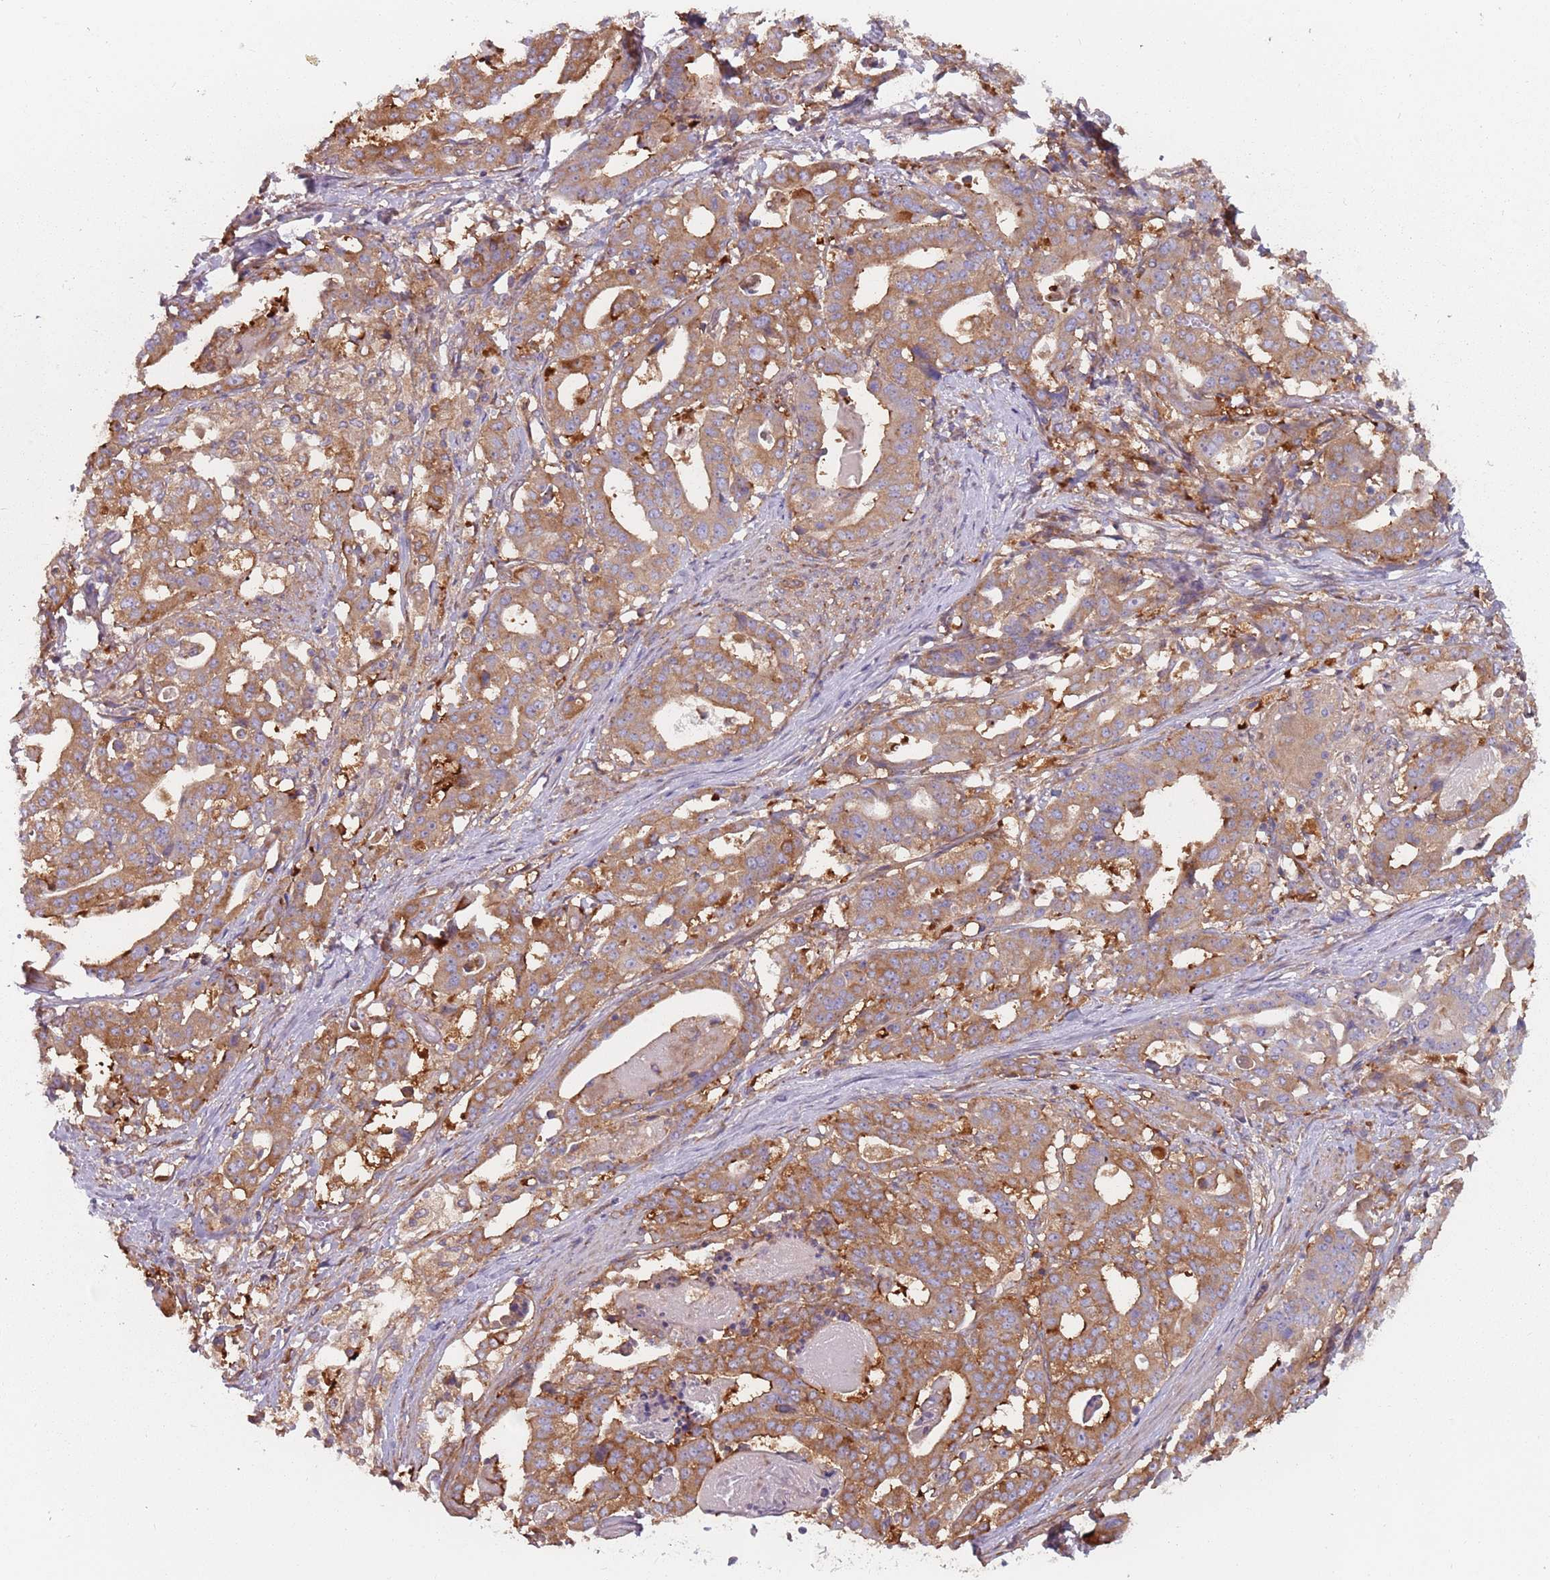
{"staining": {"intensity": "moderate", "quantity": ">75%", "location": "cytoplasmic/membranous"}, "tissue": "stomach cancer", "cell_type": "Tumor cells", "image_type": "cancer", "snomed": [{"axis": "morphology", "description": "Adenocarcinoma, NOS"}, {"axis": "topography", "description": "Stomach"}], "caption": "This histopathology image shows immunohistochemistry staining of stomach adenocarcinoma, with medium moderate cytoplasmic/membranous expression in about >75% of tumor cells.", "gene": "SPDL1", "patient": {"sex": "male", "age": 48}}